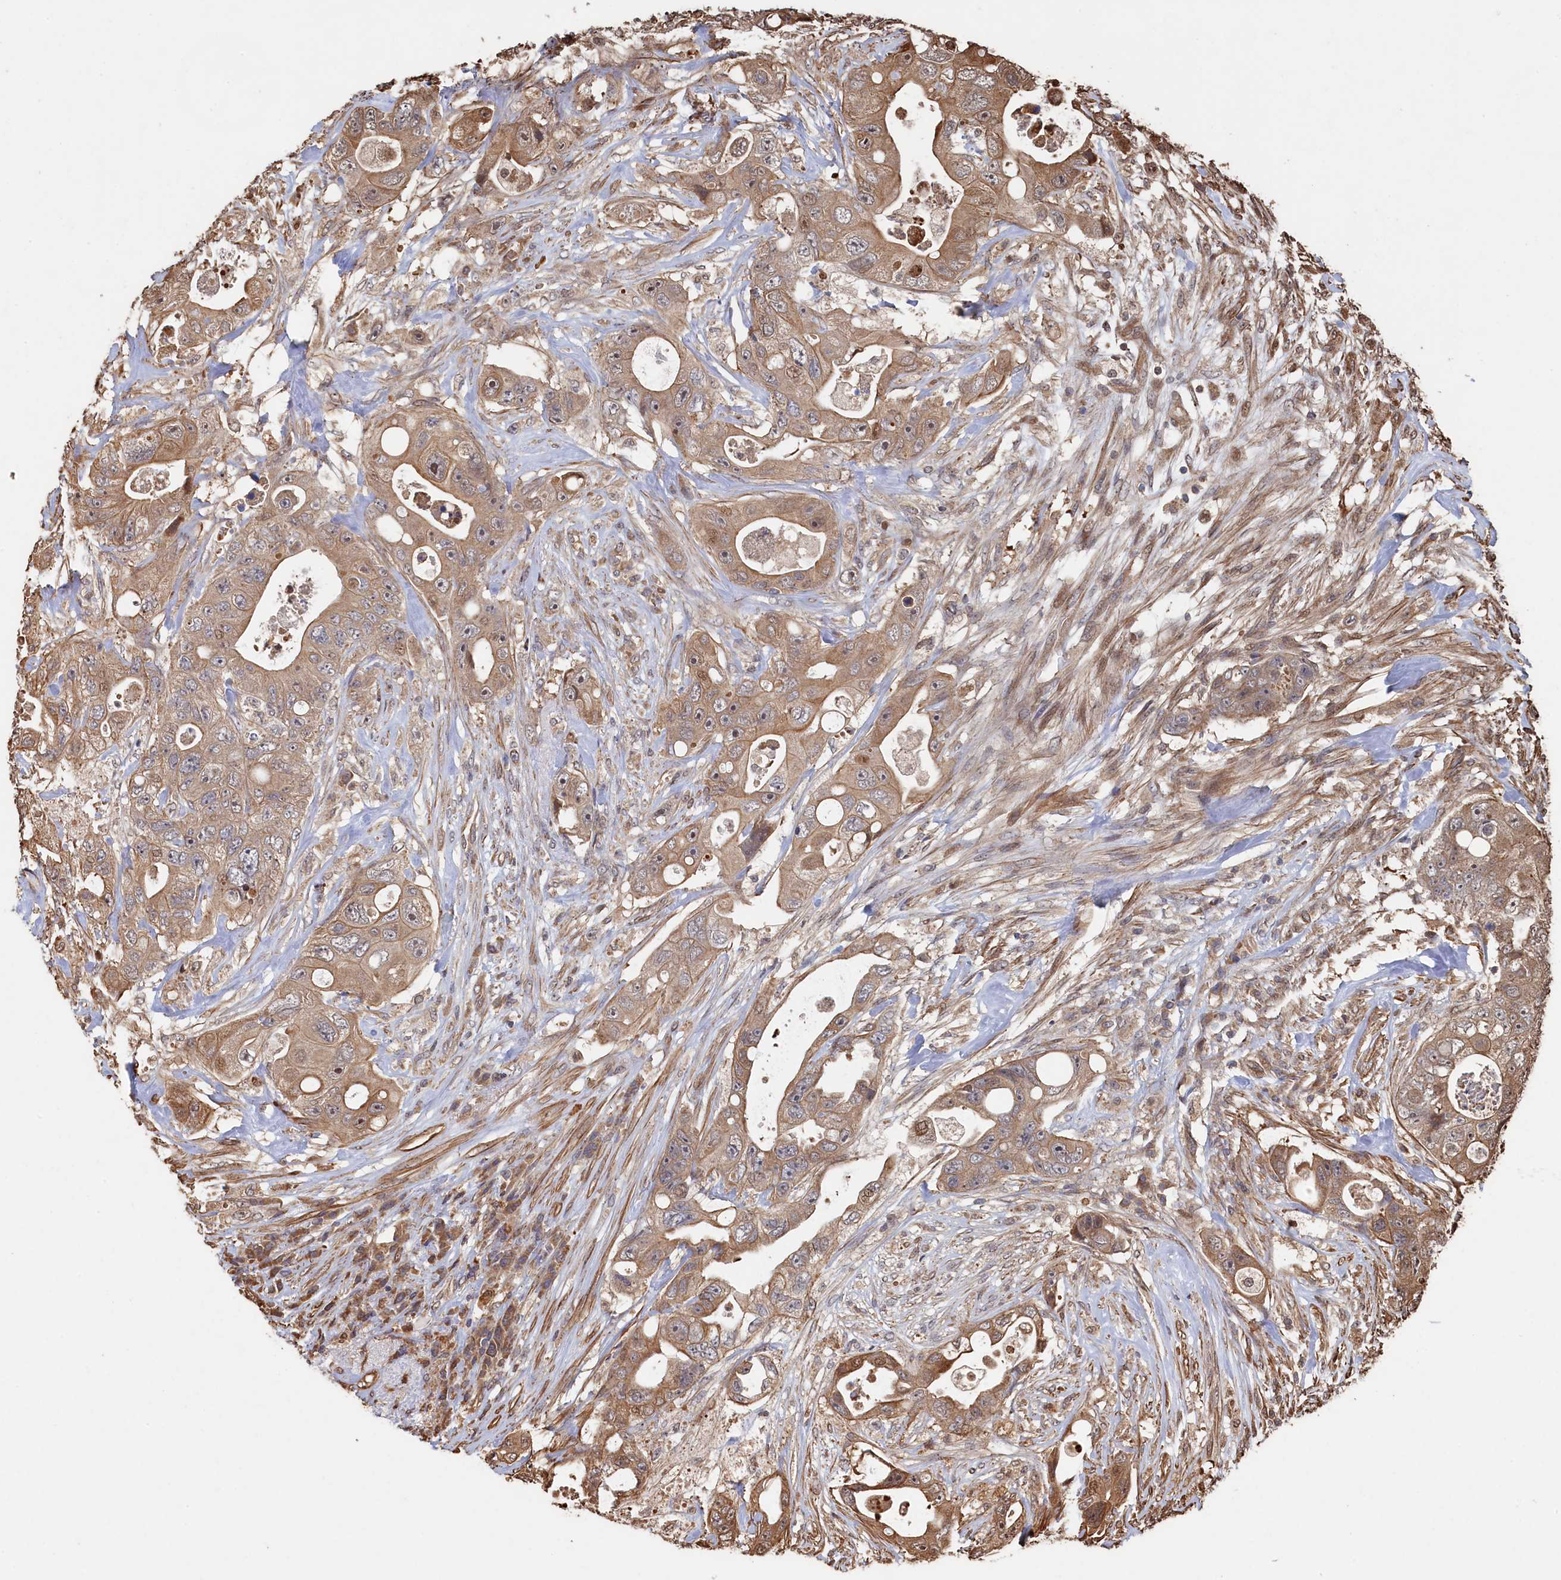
{"staining": {"intensity": "moderate", "quantity": ">75%", "location": "cytoplasmic/membranous"}, "tissue": "colorectal cancer", "cell_type": "Tumor cells", "image_type": "cancer", "snomed": [{"axis": "morphology", "description": "Adenocarcinoma, NOS"}, {"axis": "topography", "description": "Colon"}], "caption": "Brown immunohistochemical staining in human adenocarcinoma (colorectal) shows moderate cytoplasmic/membranous staining in about >75% of tumor cells. (DAB = brown stain, brightfield microscopy at high magnification).", "gene": "PIGN", "patient": {"sex": "female", "age": 46}}